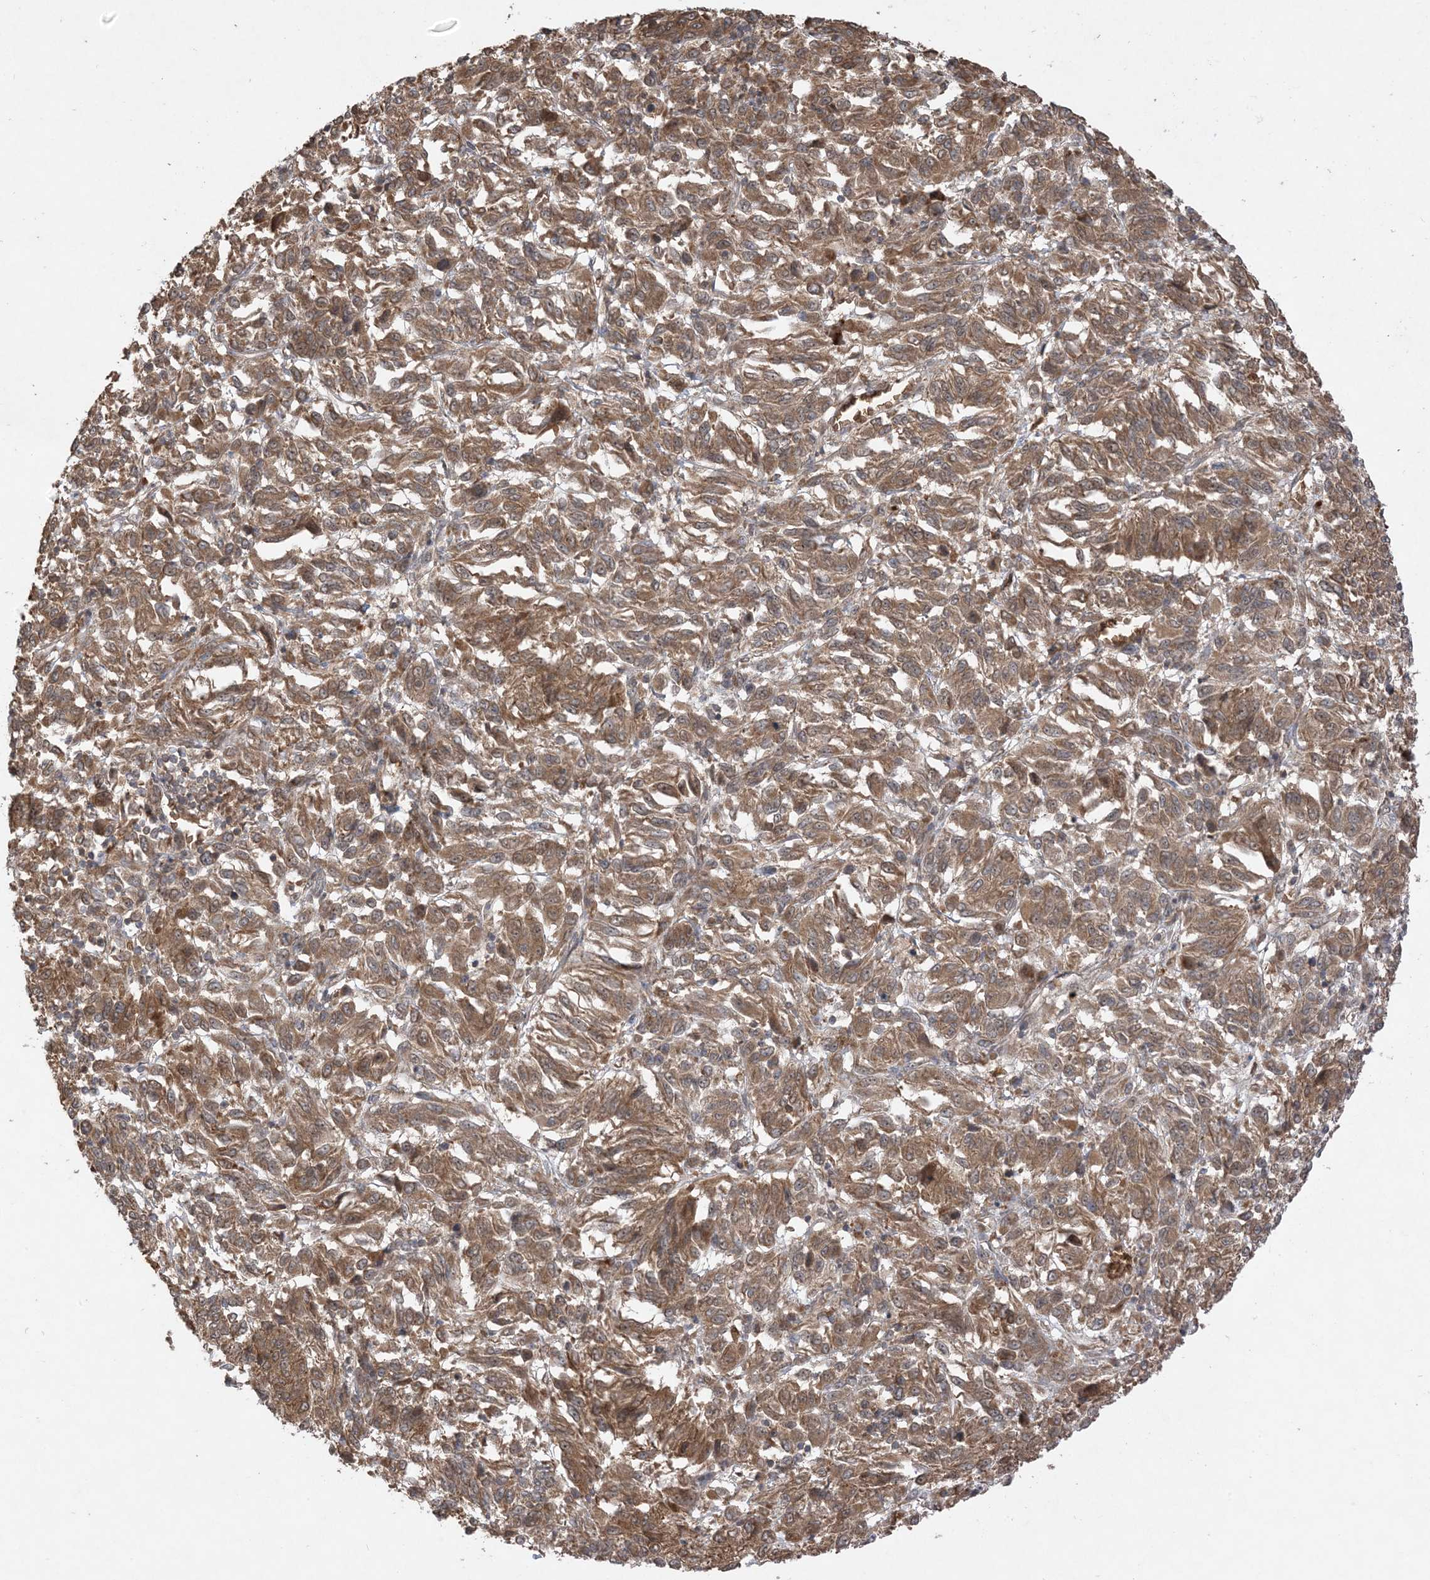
{"staining": {"intensity": "moderate", "quantity": ">75%", "location": "cytoplasmic/membranous"}, "tissue": "melanoma", "cell_type": "Tumor cells", "image_type": "cancer", "snomed": [{"axis": "morphology", "description": "Malignant melanoma, Metastatic site"}, {"axis": "topography", "description": "Lung"}], "caption": "Immunohistochemical staining of melanoma displays medium levels of moderate cytoplasmic/membranous staining in about >75% of tumor cells. (Stains: DAB in brown, nuclei in blue, Microscopy: brightfield microscopy at high magnification).", "gene": "PUSL1", "patient": {"sex": "male", "age": 64}}